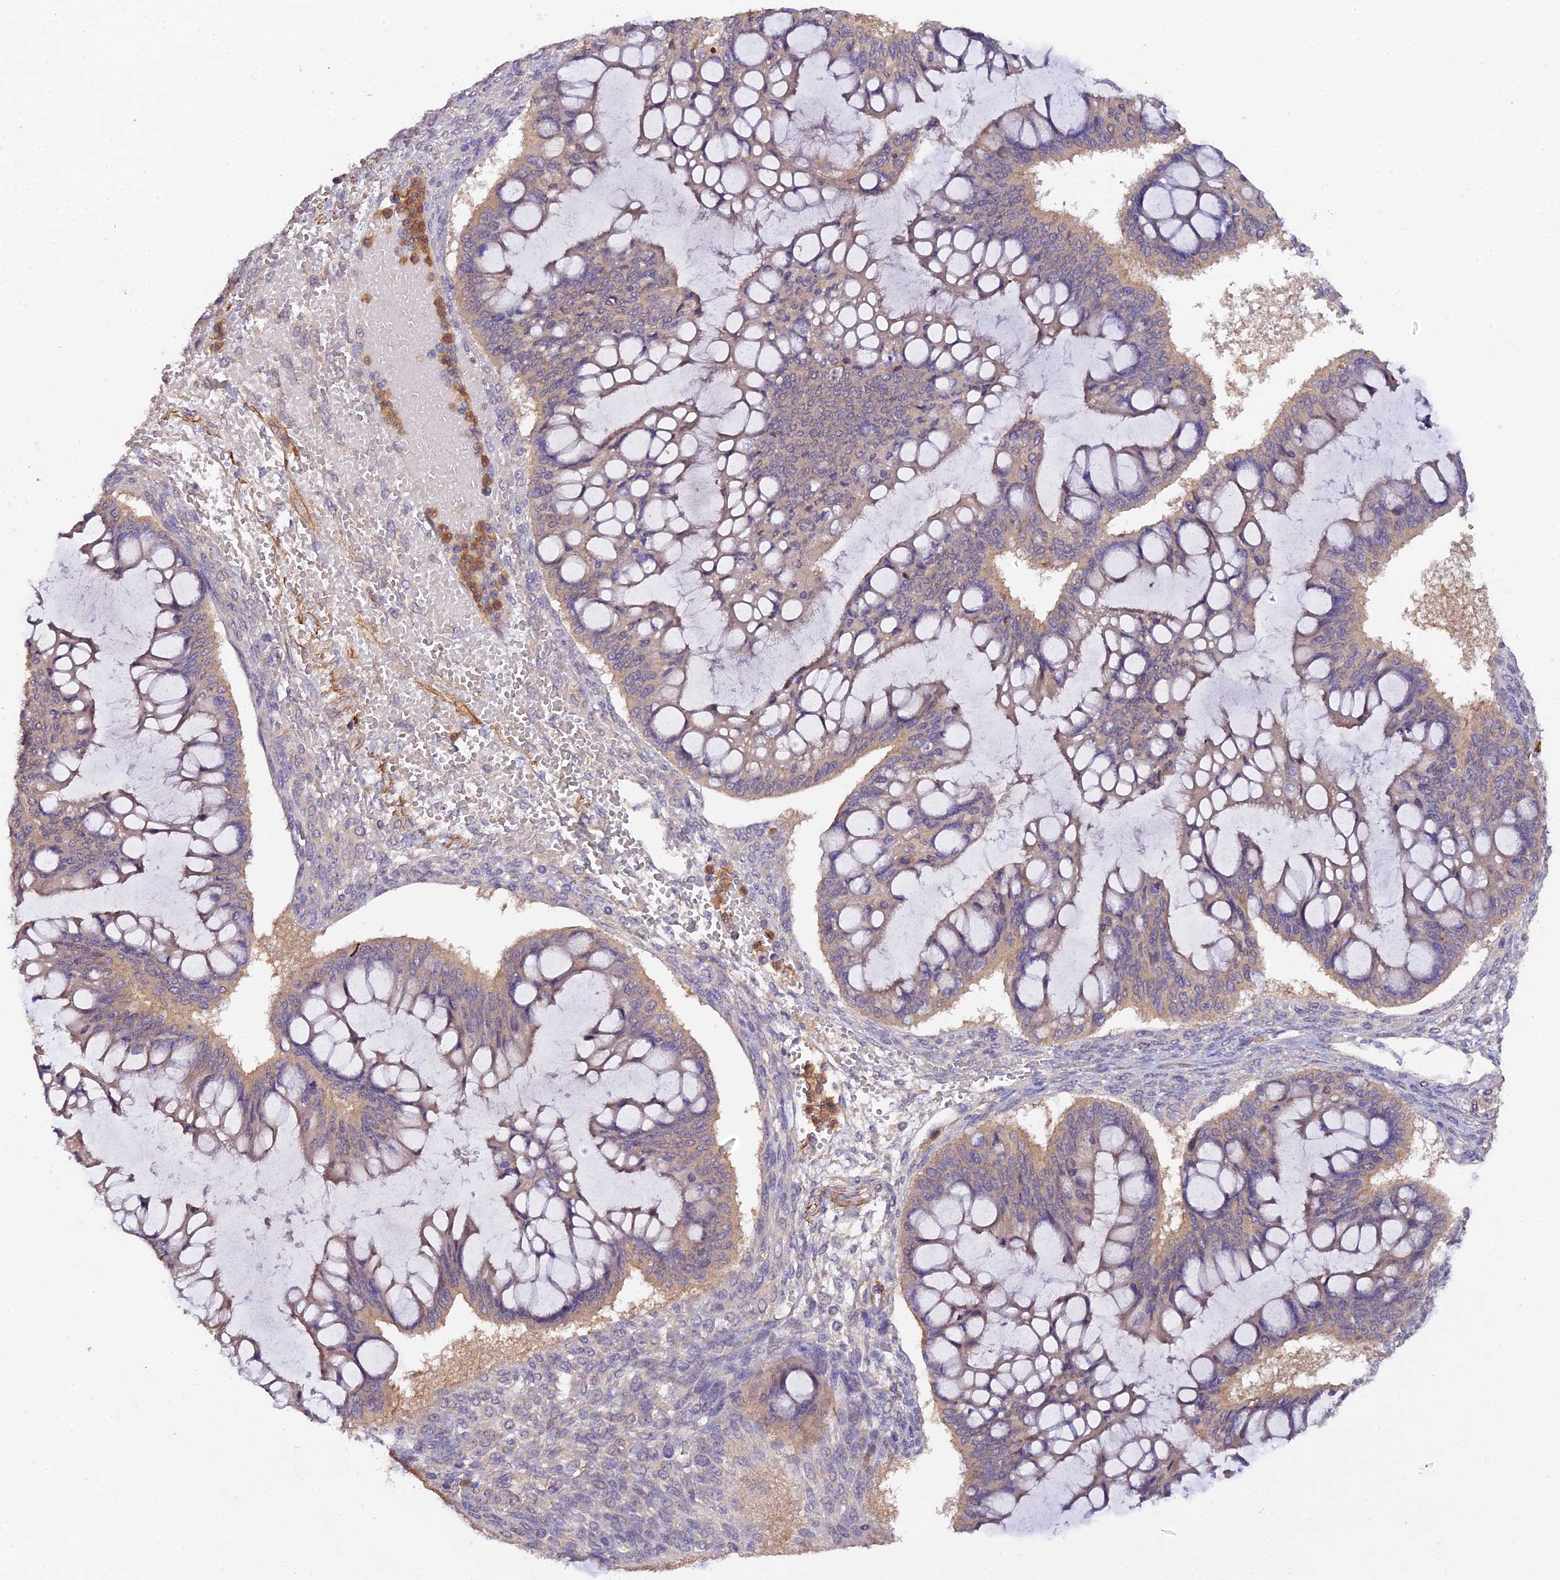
{"staining": {"intensity": "moderate", "quantity": "25%-75%", "location": "cytoplasmic/membranous"}, "tissue": "ovarian cancer", "cell_type": "Tumor cells", "image_type": "cancer", "snomed": [{"axis": "morphology", "description": "Cystadenocarcinoma, mucinous, NOS"}, {"axis": "topography", "description": "Ovary"}], "caption": "About 25%-75% of tumor cells in mucinous cystadenocarcinoma (ovarian) show moderate cytoplasmic/membranous protein staining as visualized by brown immunohistochemical staining.", "gene": "TRIM26", "patient": {"sex": "female", "age": 73}}